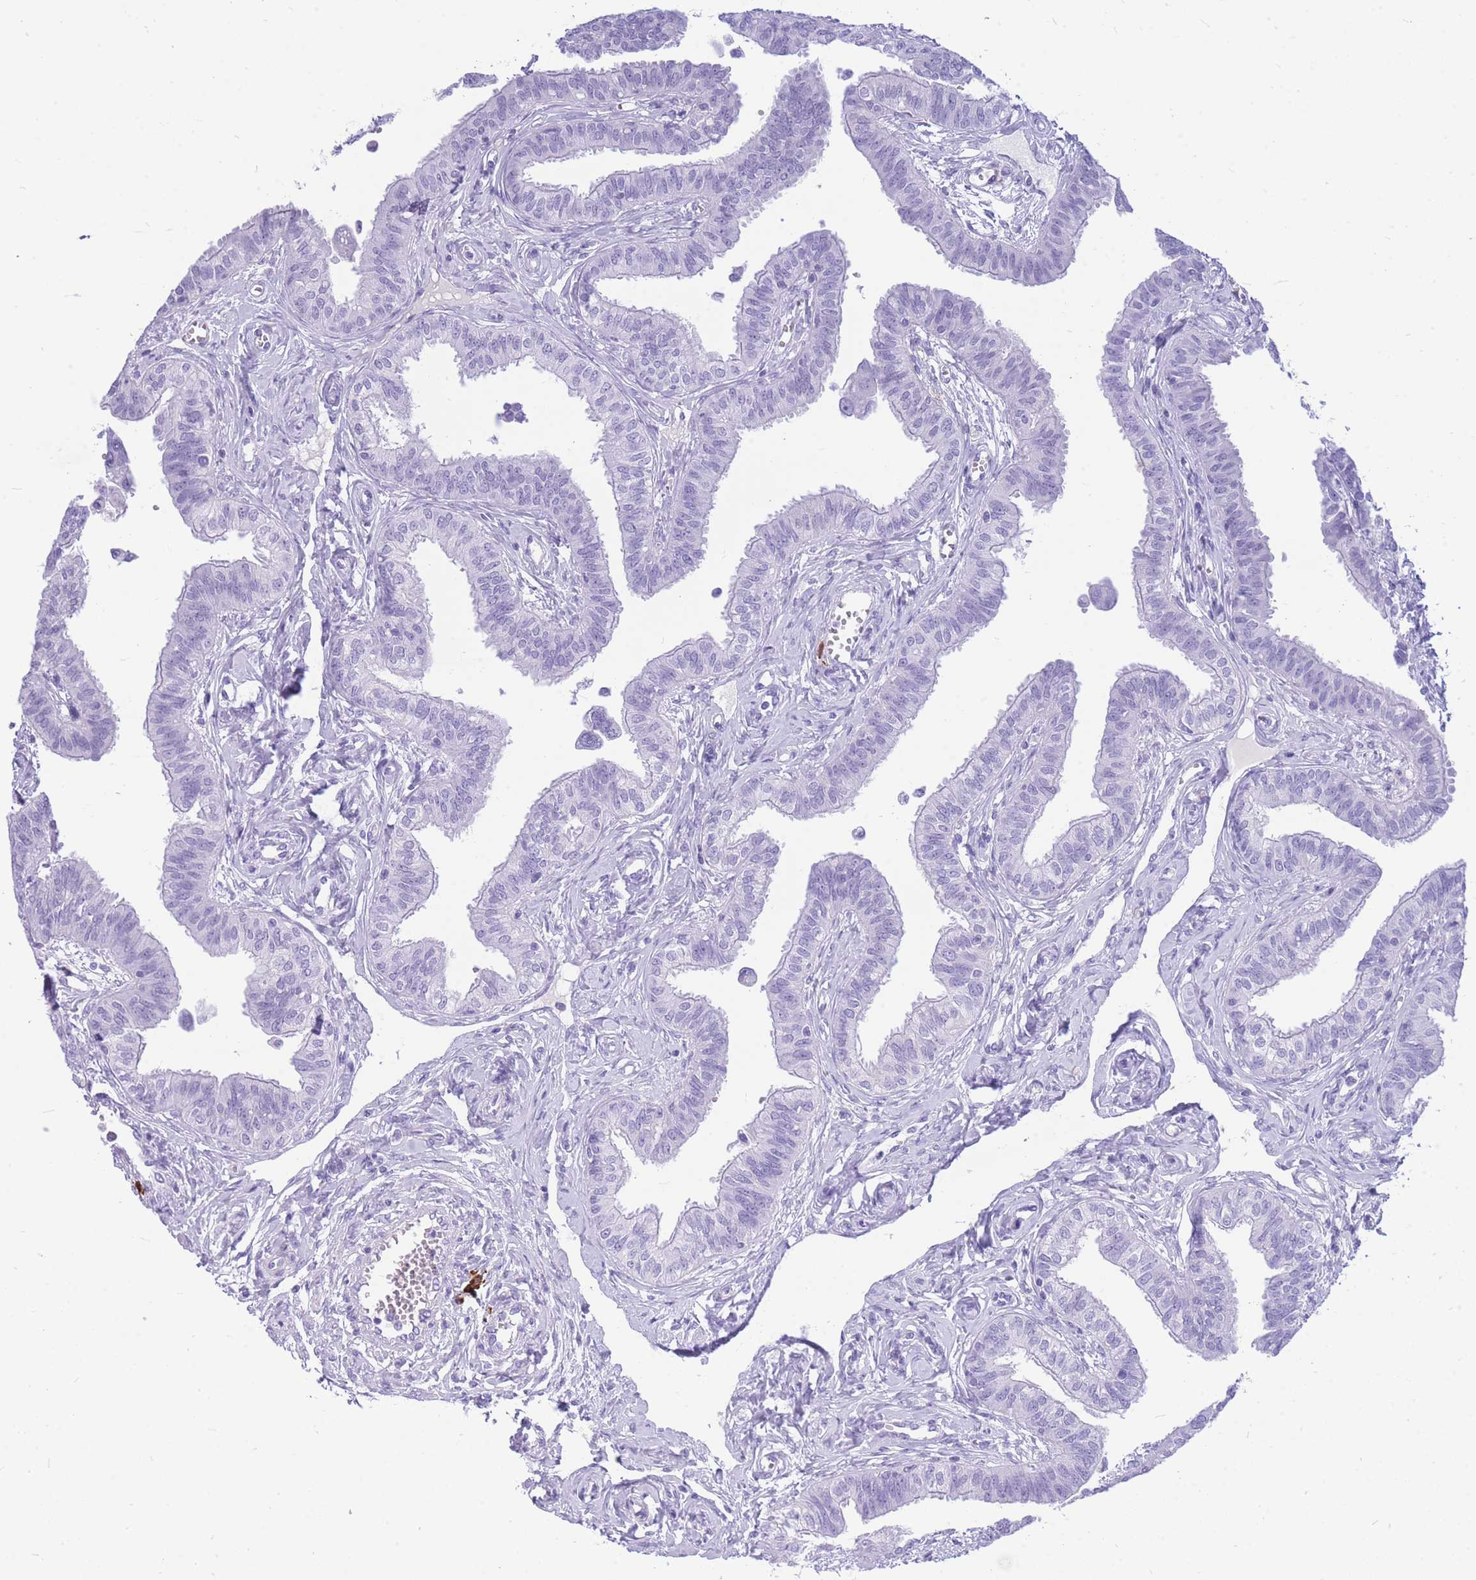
{"staining": {"intensity": "negative", "quantity": "none", "location": "none"}, "tissue": "fallopian tube", "cell_type": "Glandular cells", "image_type": "normal", "snomed": [{"axis": "morphology", "description": "Normal tissue, NOS"}, {"axis": "morphology", "description": "Carcinoma, NOS"}, {"axis": "topography", "description": "Fallopian tube"}, {"axis": "topography", "description": "Ovary"}], "caption": "This is a histopathology image of immunohistochemistry staining of benign fallopian tube, which shows no staining in glandular cells. (Brightfield microscopy of DAB (3,3'-diaminobenzidine) IHC at high magnification).", "gene": "ZFP62", "patient": {"sex": "female", "age": 59}}